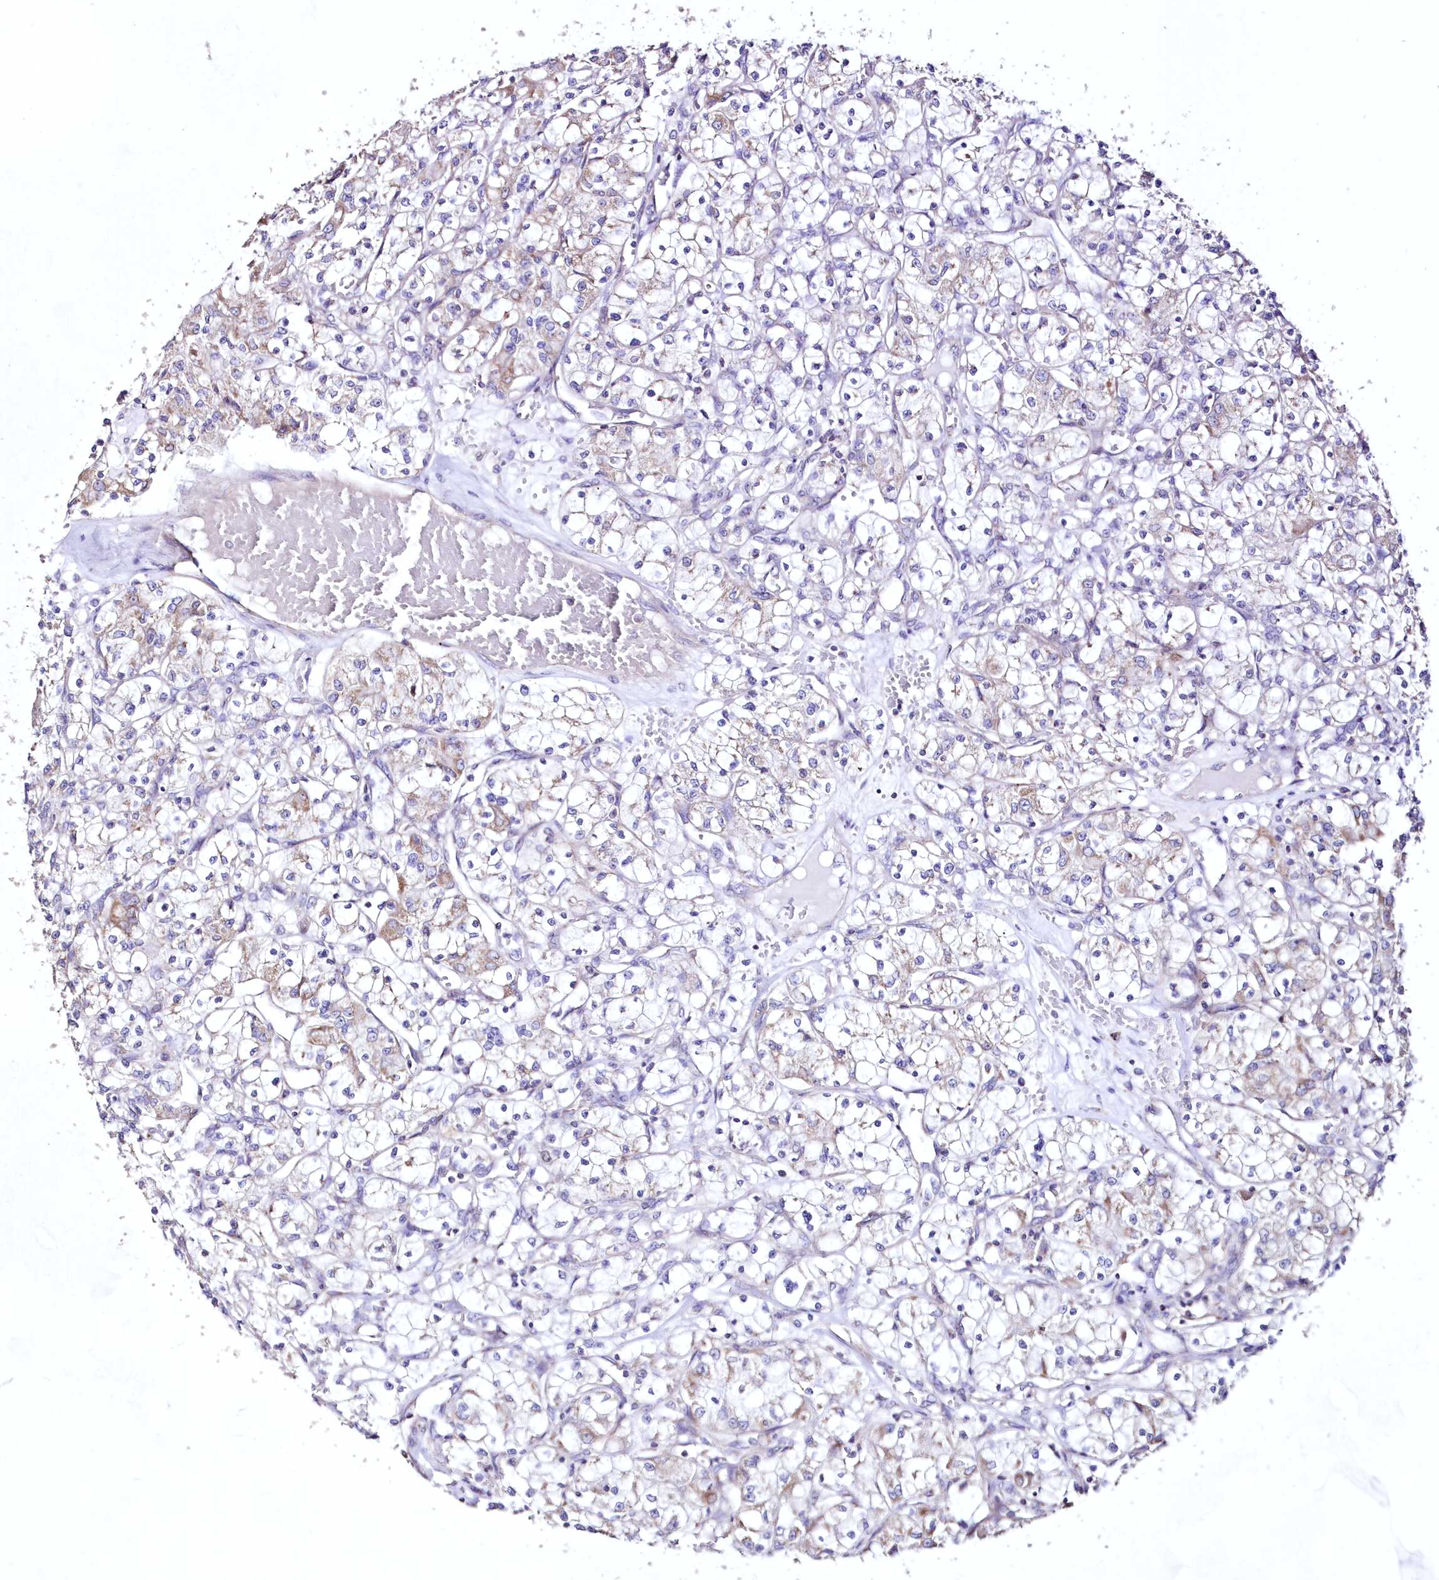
{"staining": {"intensity": "moderate", "quantity": "<25%", "location": "cytoplasmic/membranous"}, "tissue": "renal cancer", "cell_type": "Tumor cells", "image_type": "cancer", "snomed": [{"axis": "morphology", "description": "Adenocarcinoma, NOS"}, {"axis": "topography", "description": "Kidney"}], "caption": "Immunohistochemical staining of human renal cancer exhibits low levels of moderate cytoplasmic/membranous expression in about <25% of tumor cells.", "gene": "HADHB", "patient": {"sex": "female", "age": 59}}